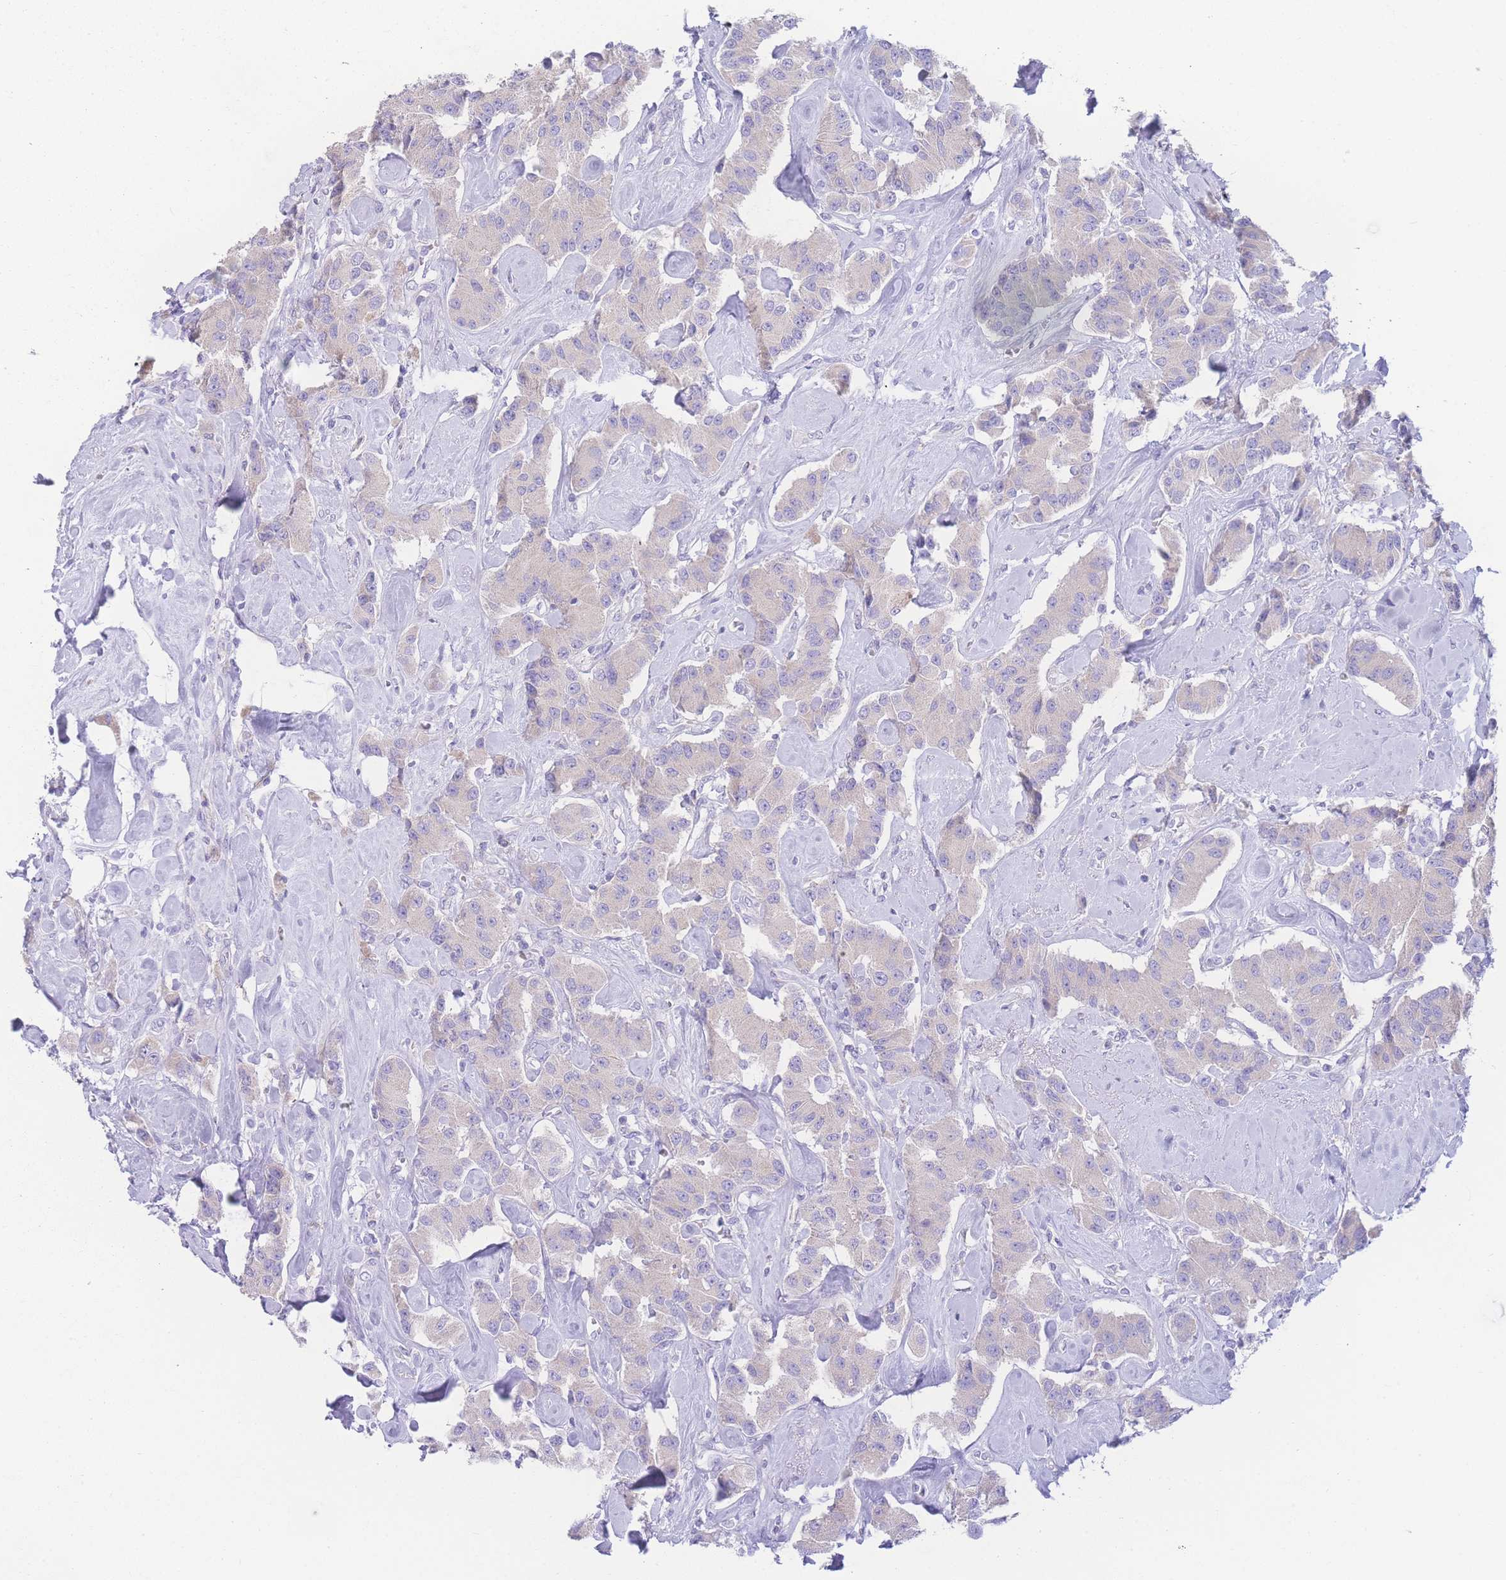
{"staining": {"intensity": "negative", "quantity": "none", "location": "none"}, "tissue": "carcinoid", "cell_type": "Tumor cells", "image_type": "cancer", "snomed": [{"axis": "morphology", "description": "Carcinoid, malignant, NOS"}, {"axis": "topography", "description": "Pancreas"}], "caption": "Carcinoid (malignant) was stained to show a protein in brown. There is no significant positivity in tumor cells.", "gene": "NBEAL1", "patient": {"sex": "male", "age": 41}}